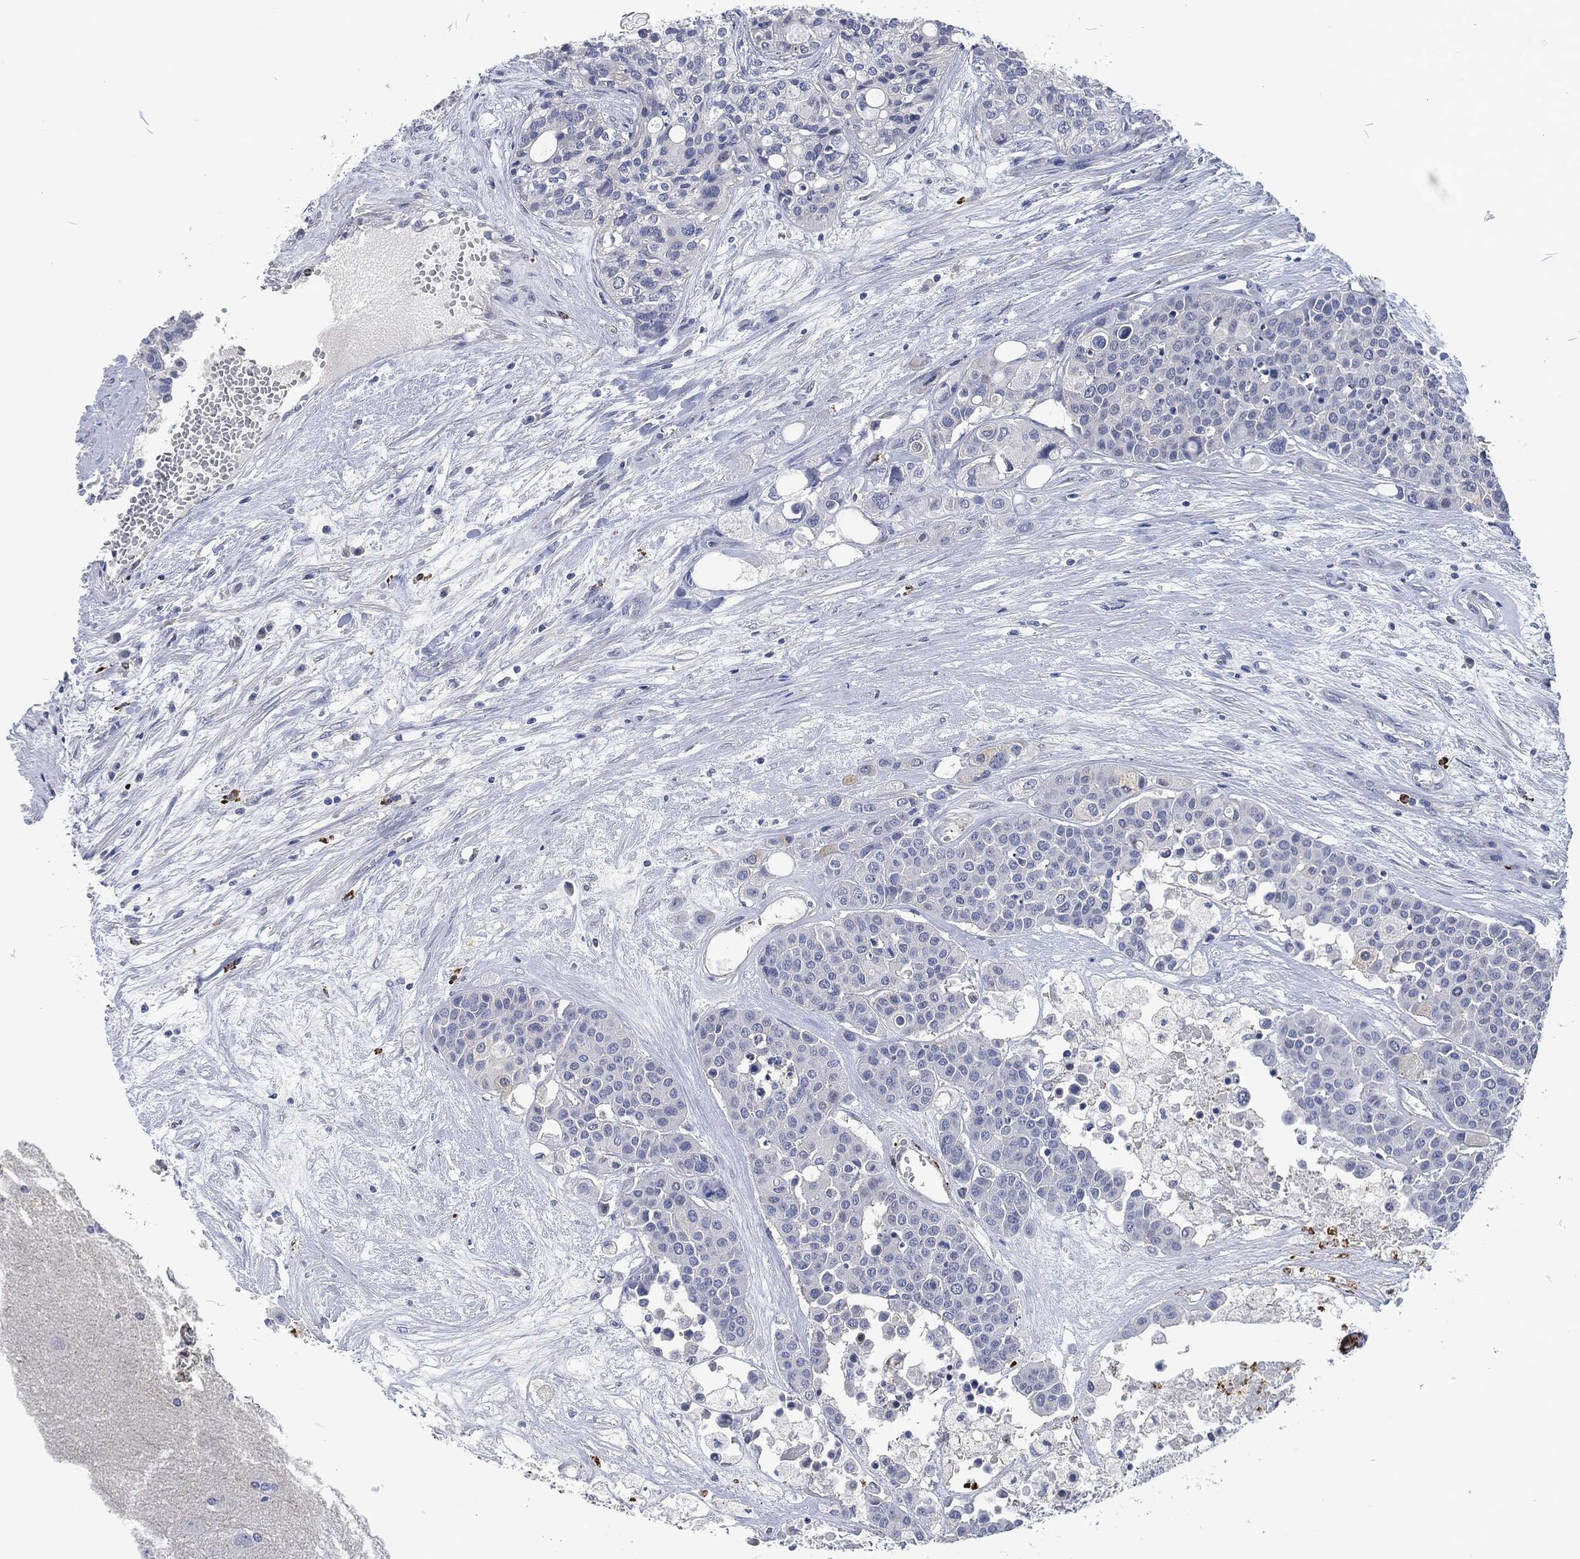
{"staining": {"intensity": "negative", "quantity": "none", "location": "none"}, "tissue": "carcinoid", "cell_type": "Tumor cells", "image_type": "cancer", "snomed": [{"axis": "morphology", "description": "Carcinoid, malignant, NOS"}, {"axis": "topography", "description": "Colon"}], "caption": "IHC image of neoplastic tissue: human carcinoid stained with DAB shows no significant protein positivity in tumor cells.", "gene": "MPO", "patient": {"sex": "male", "age": 81}}